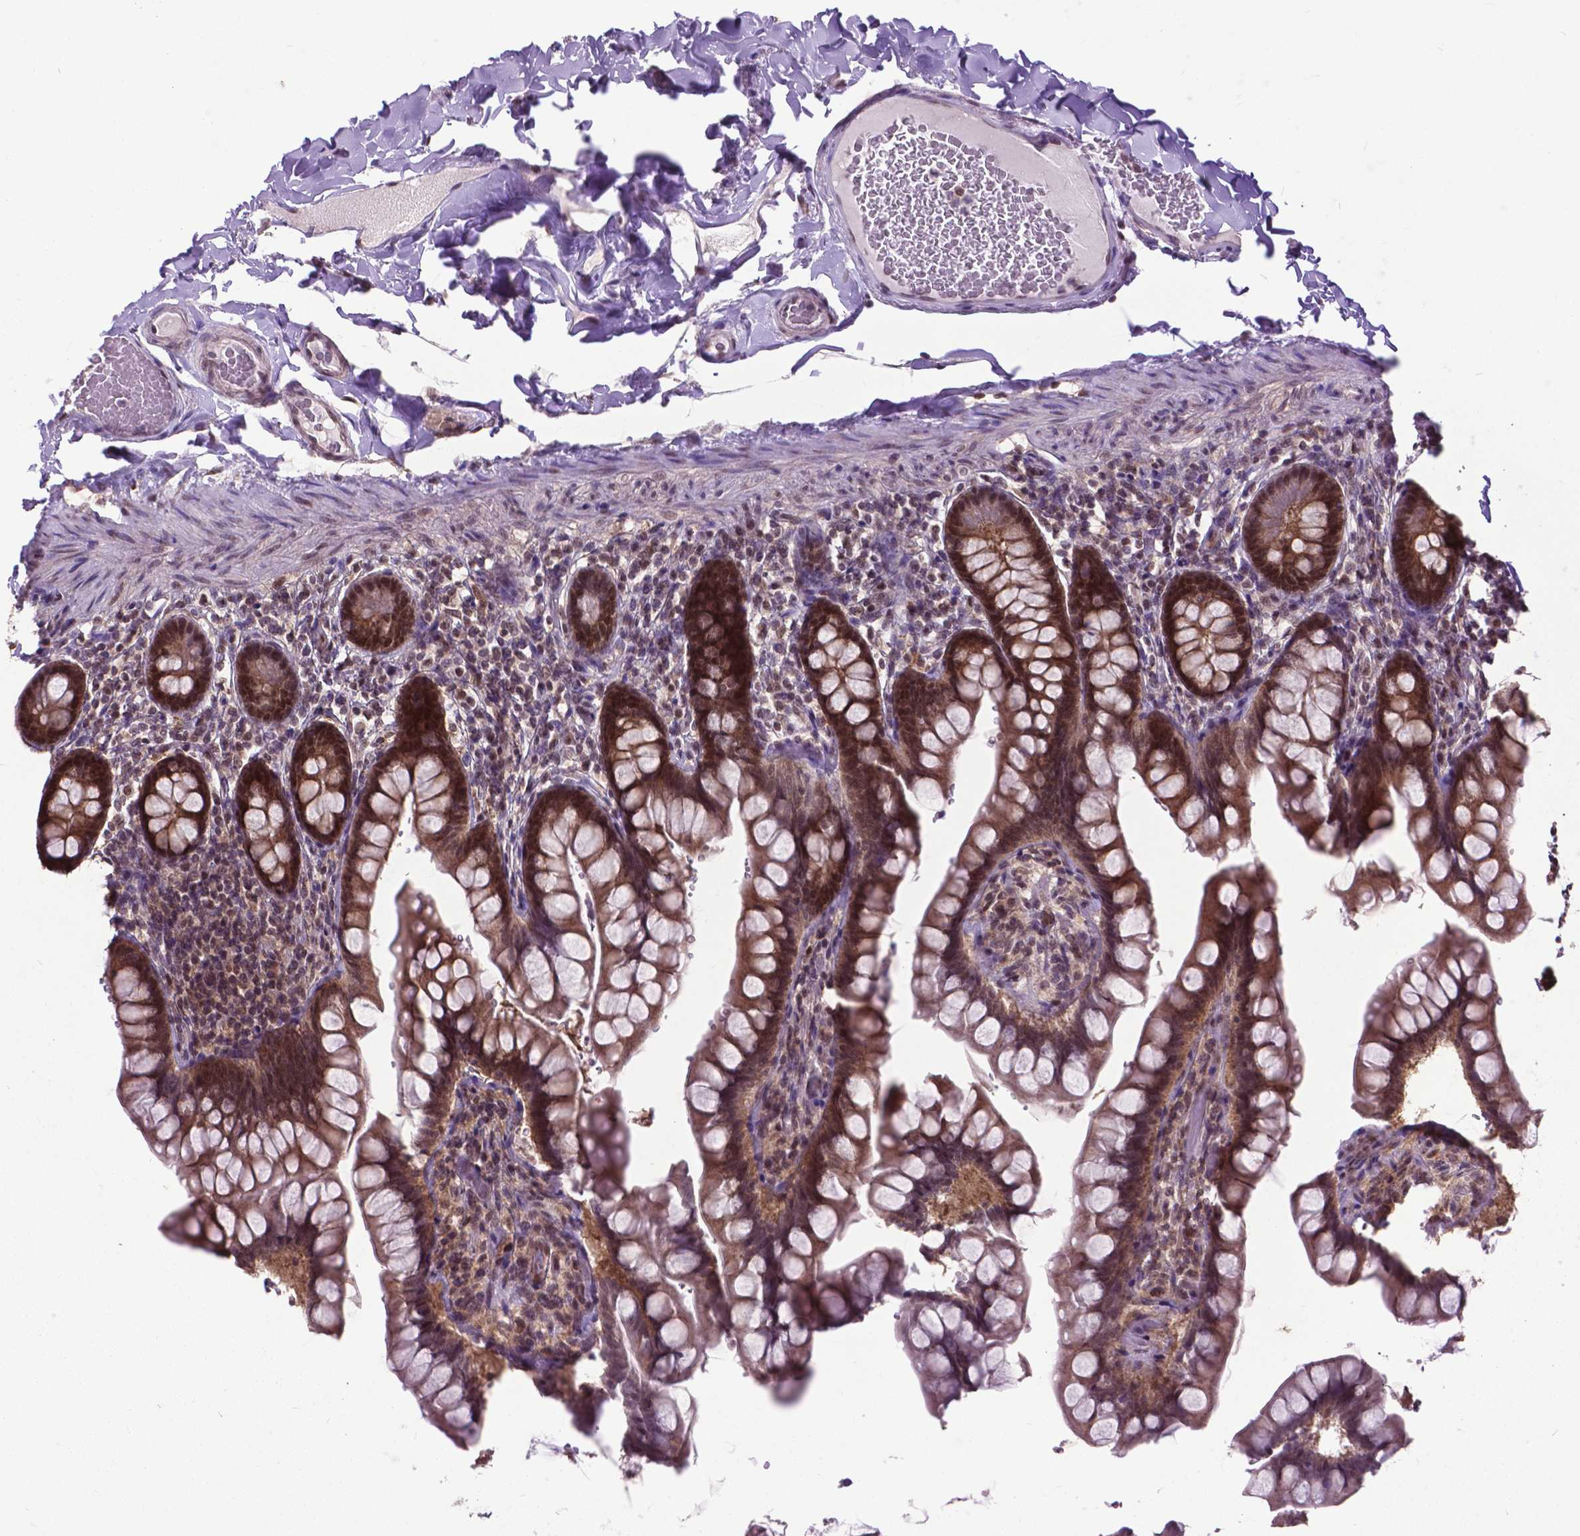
{"staining": {"intensity": "moderate", "quantity": ">75%", "location": "cytoplasmic/membranous,nuclear"}, "tissue": "small intestine", "cell_type": "Glandular cells", "image_type": "normal", "snomed": [{"axis": "morphology", "description": "Normal tissue, NOS"}, {"axis": "topography", "description": "Small intestine"}], "caption": "Protein staining of benign small intestine demonstrates moderate cytoplasmic/membranous,nuclear positivity in about >75% of glandular cells. The staining is performed using DAB (3,3'-diaminobenzidine) brown chromogen to label protein expression. The nuclei are counter-stained blue using hematoxylin.", "gene": "FAF1", "patient": {"sex": "male", "age": 70}}